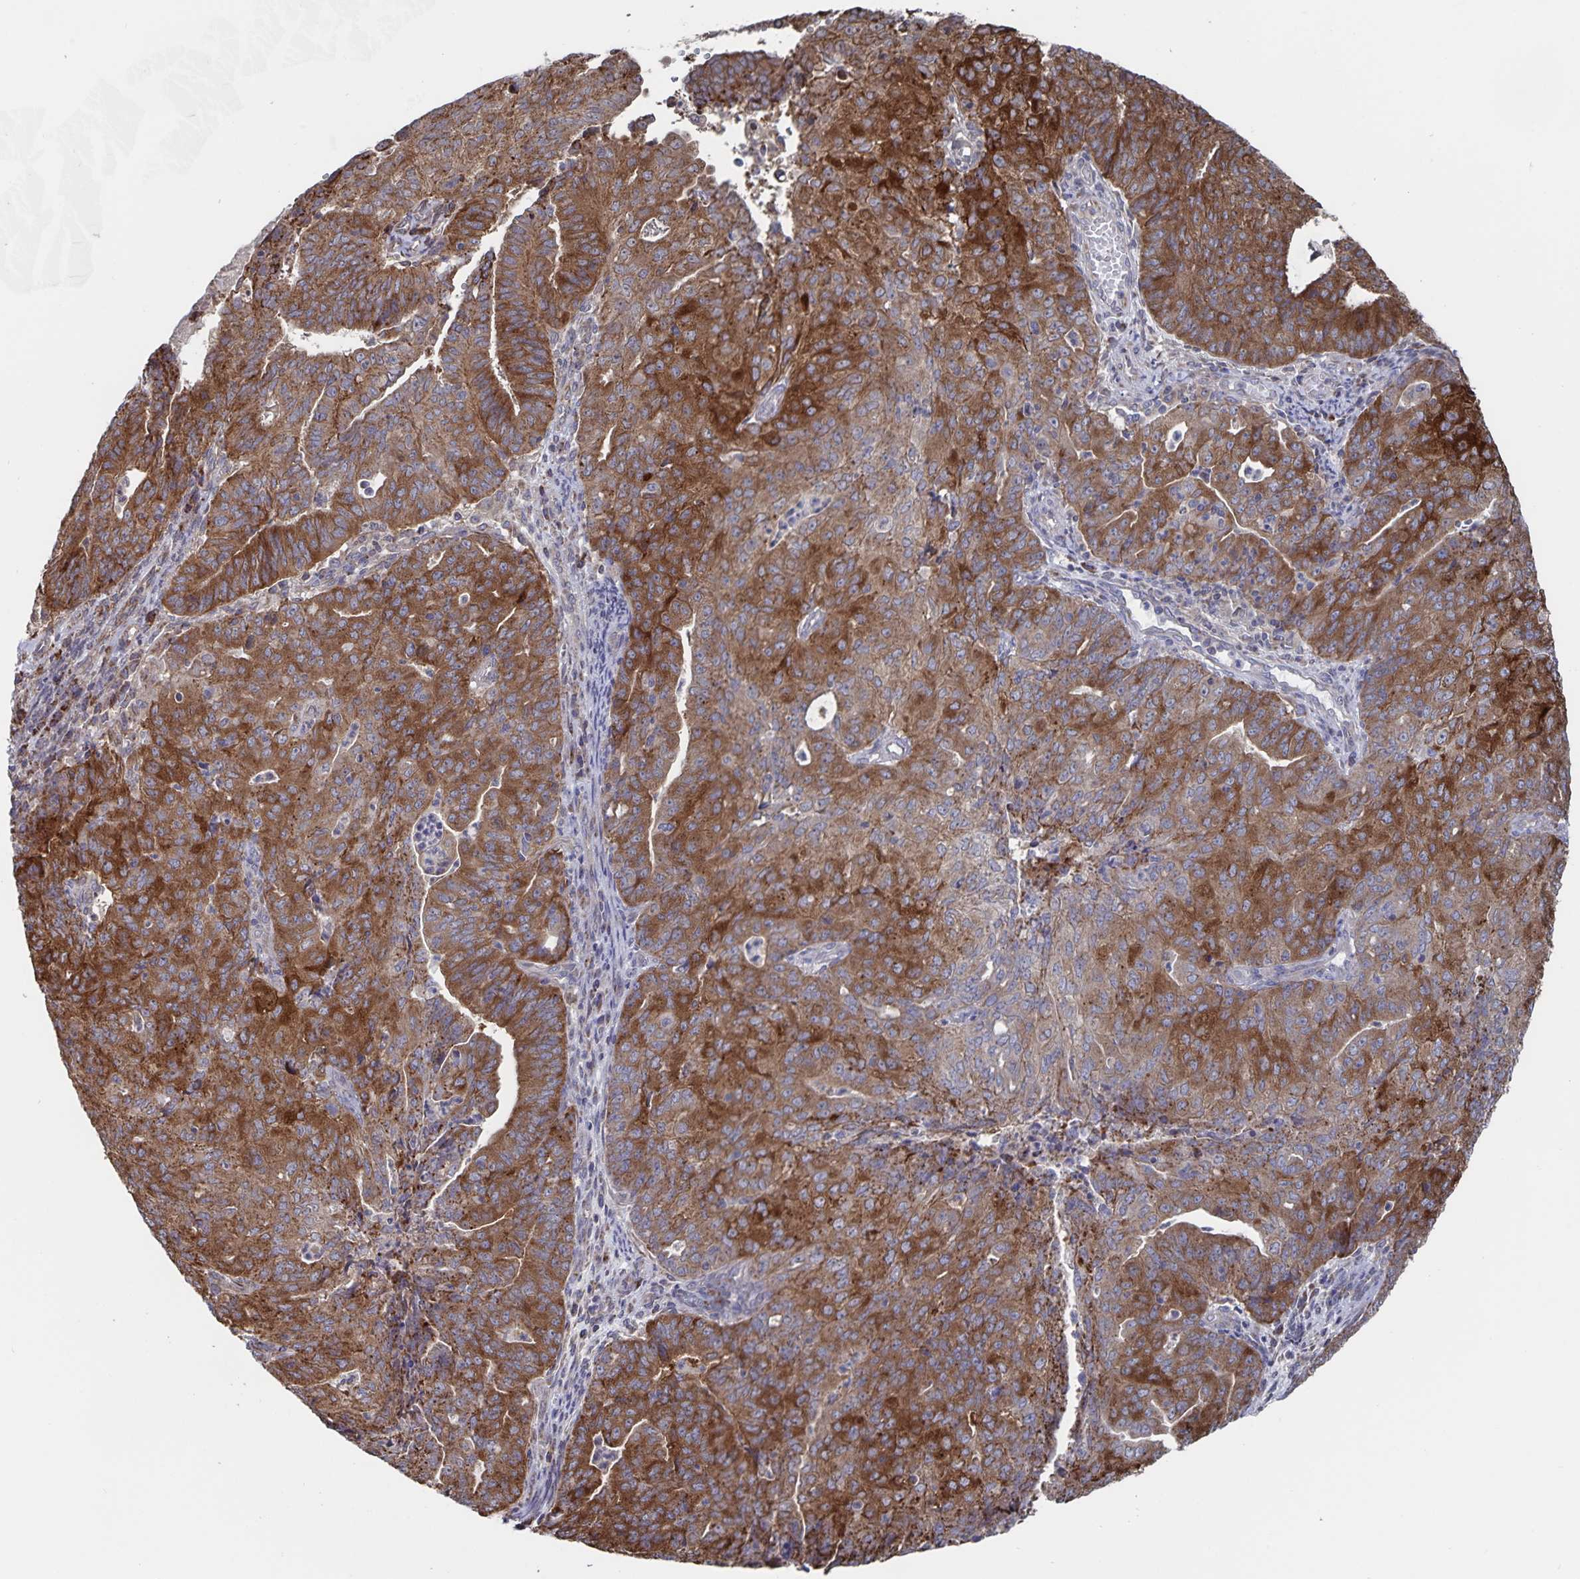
{"staining": {"intensity": "strong", "quantity": ">75%", "location": "cytoplasmic/membranous"}, "tissue": "endometrial cancer", "cell_type": "Tumor cells", "image_type": "cancer", "snomed": [{"axis": "morphology", "description": "Adenocarcinoma, NOS"}, {"axis": "topography", "description": "Endometrium"}], "caption": "DAB immunohistochemical staining of human adenocarcinoma (endometrial) shows strong cytoplasmic/membranous protein expression in about >75% of tumor cells.", "gene": "ACACA", "patient": {"sex": "female", "age": 82}}